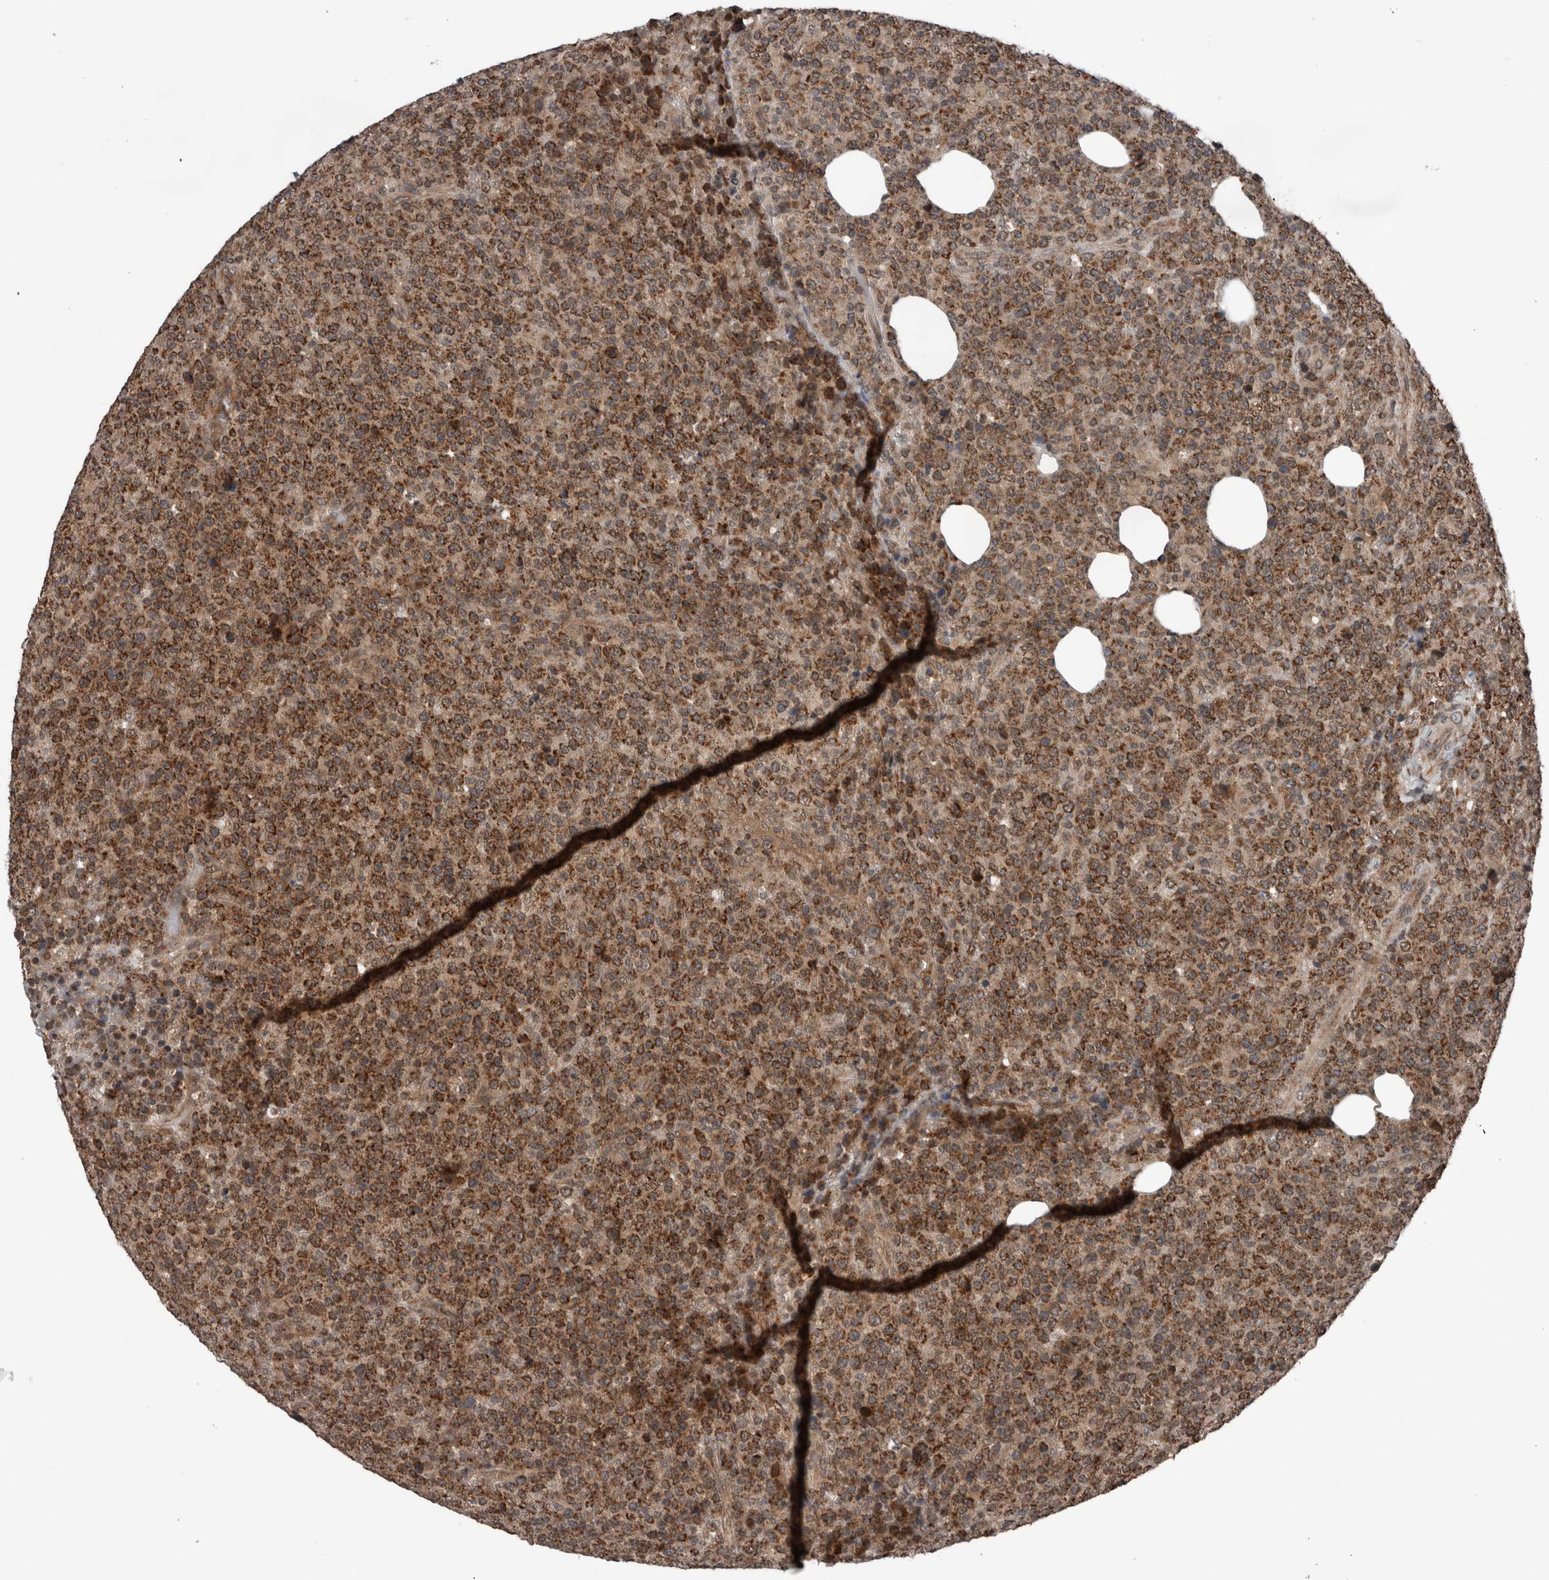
{"staining": {"intensity": "moderate", "quantity": ">75%", "location": "cytoplasmic/membranous"}, "tissue": "lymphoma", "cell_type": "Tumor cells", "image_type": "cancer", "snomed": [{"axis": "morphology", "description": "Malignant lymphoma, non-Hodgkin's type, High grade"}, {"axis": "topography", "description": "Lymph node"}], "caption": "A high-resolution histopathology image shows immunohistochemistry staining of lymphoma, which shows moderate cytoplasmic/membranous expression in about >75% of tumor cells. Immunohistochemistry (ihc) stains the protein in brown and the nuclei are stained blue.", "gene": "ENY2", "patient": {"sex": "male", "age": 13}}